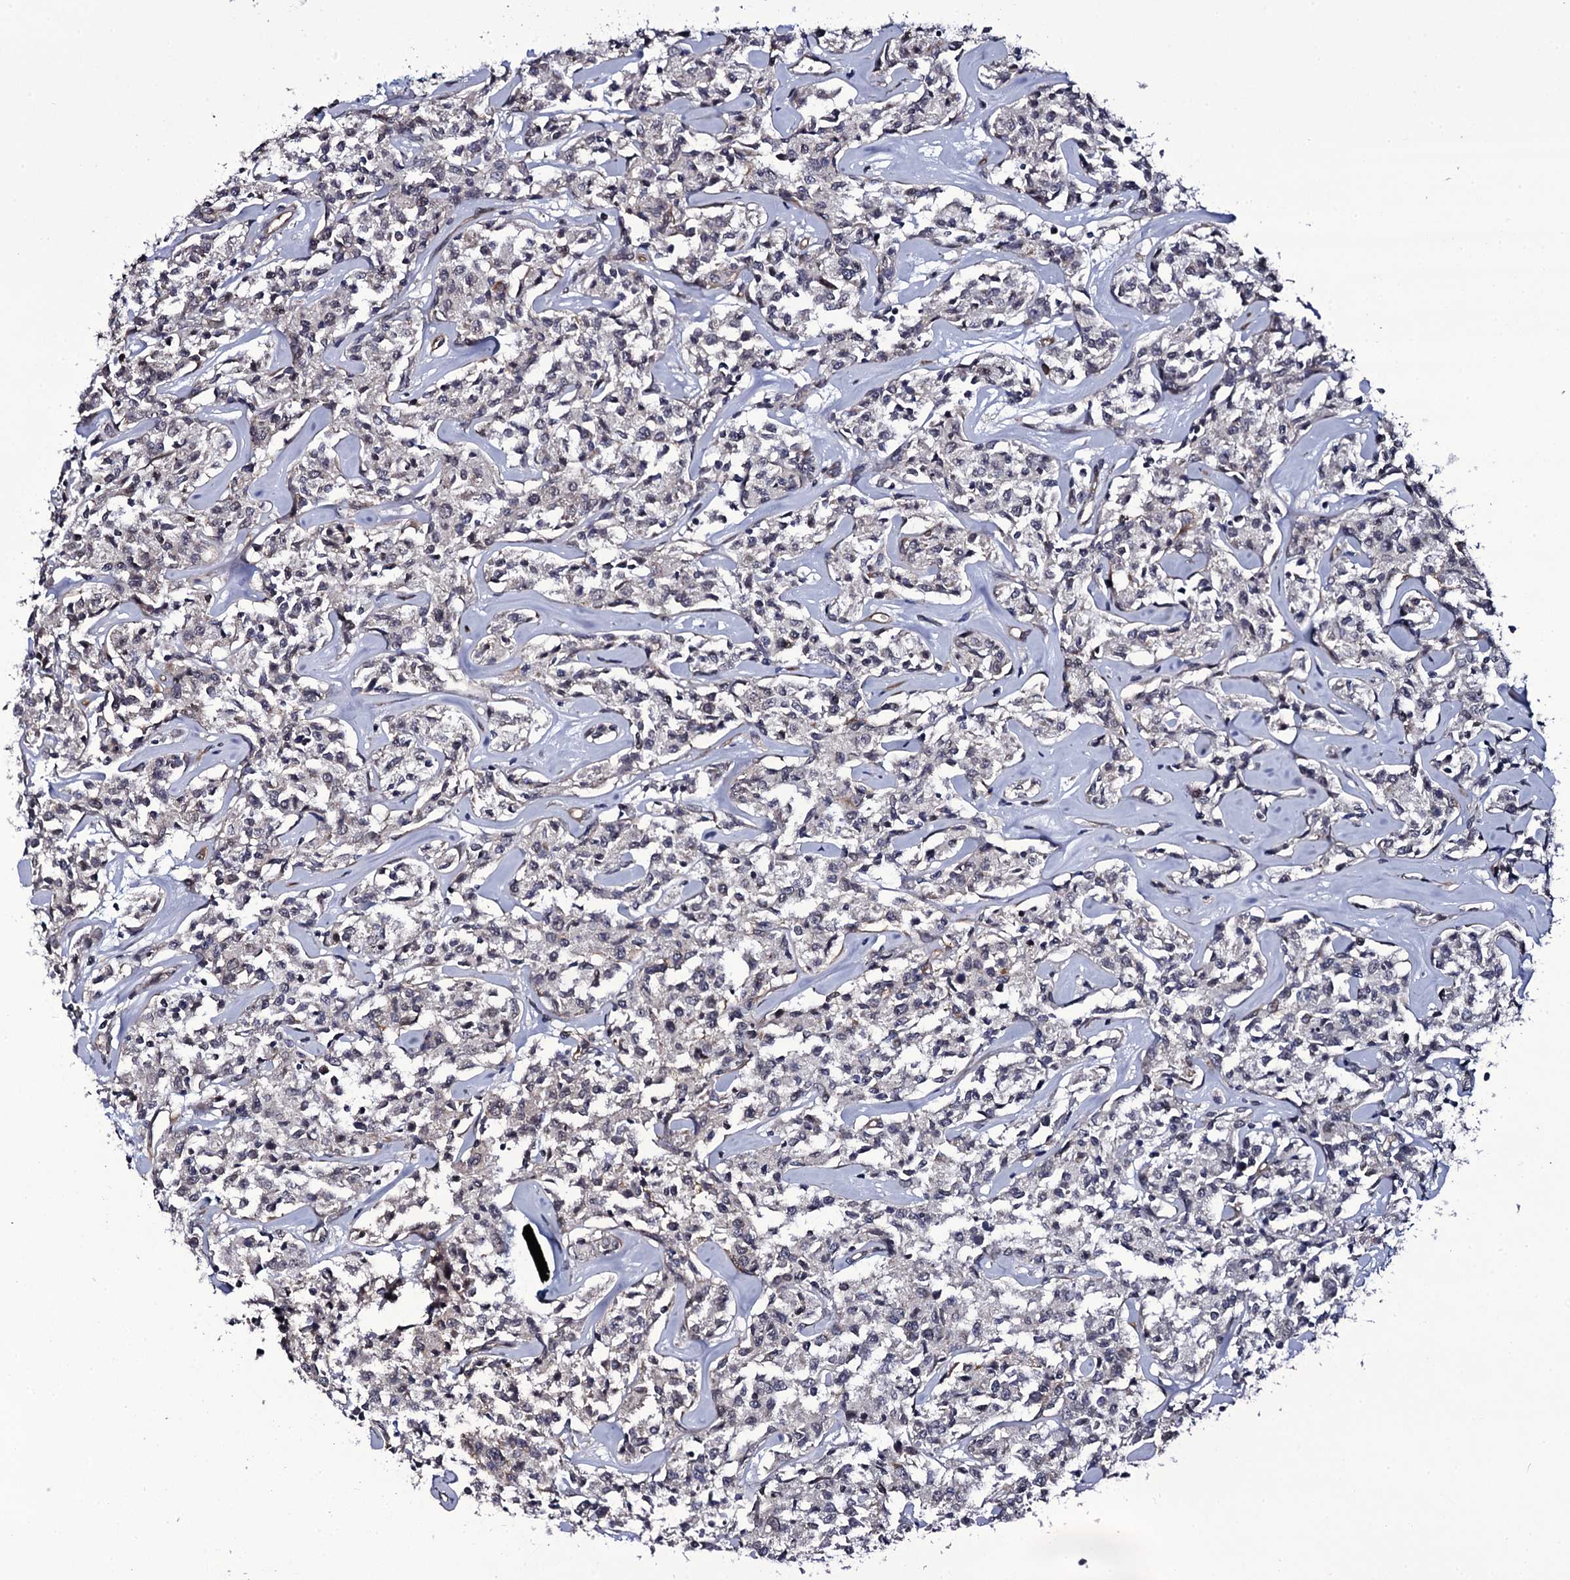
{"staining": {"intensity": "negative", "quantity": "none", "location": "none"}, "tissue": "lymphoma", "cell_type": "Tumor cells", "image_type": "cancer", "snomed": [{"axis": "morphology", "description": "Malignant lymphoma, non-Hodgkin's type, Low grade"}, {"axis": "topography", "description": "Small intestine"}], "caption": "An immunohistochemistry (IHC) photomicrograph of low-grade malignant lymphoma, non-Hodgkin's type is shown. There is no staining in tumor cells of low-grade malignant lymphoma, non-Hodgkin's type.", "gene": "GAREM1", "patient": {"sex": "female", "age": 59}}